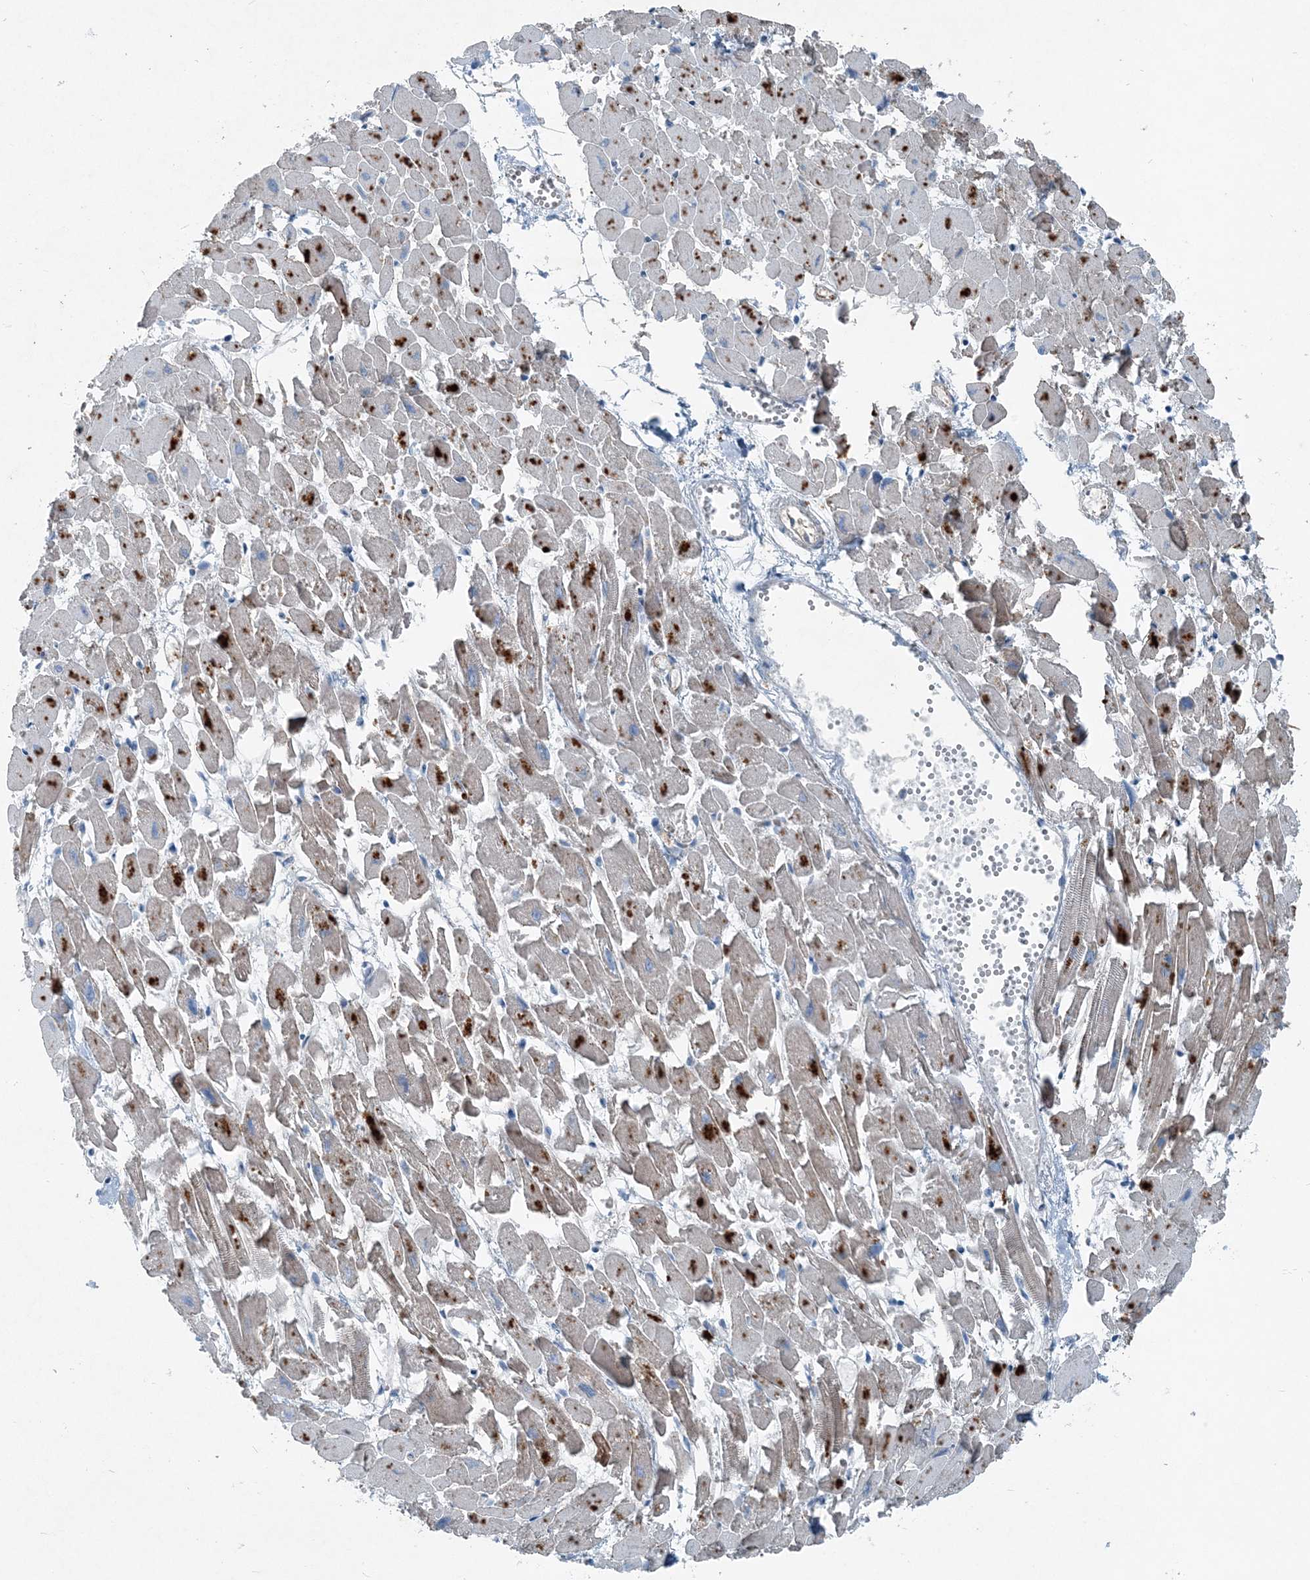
{"staining": {"intensity": "moderate", "quantity": "25%-75%", "location": "cytoplasmic/membranous"}, "tissue": "heart muscle", "cell_type": "Cardiomyocytes", "image_type": "normal", "snomed": [{"axis": "morphology", "description": "Normal tissue, NOS"}, {"axis": "topography", "description": "Heart"}], "caption": "A micrograph of human heart muscle stained for a protein demonstrates moderate cytoplasmic/membranous brown staining in cardiomyocytes. (DAB (3,3'-diaminobenzidine) IHC with brightfield microscopy, high magnification).", "gene": "ARMH1", "patient": {"sex": "female", "age": 64}}